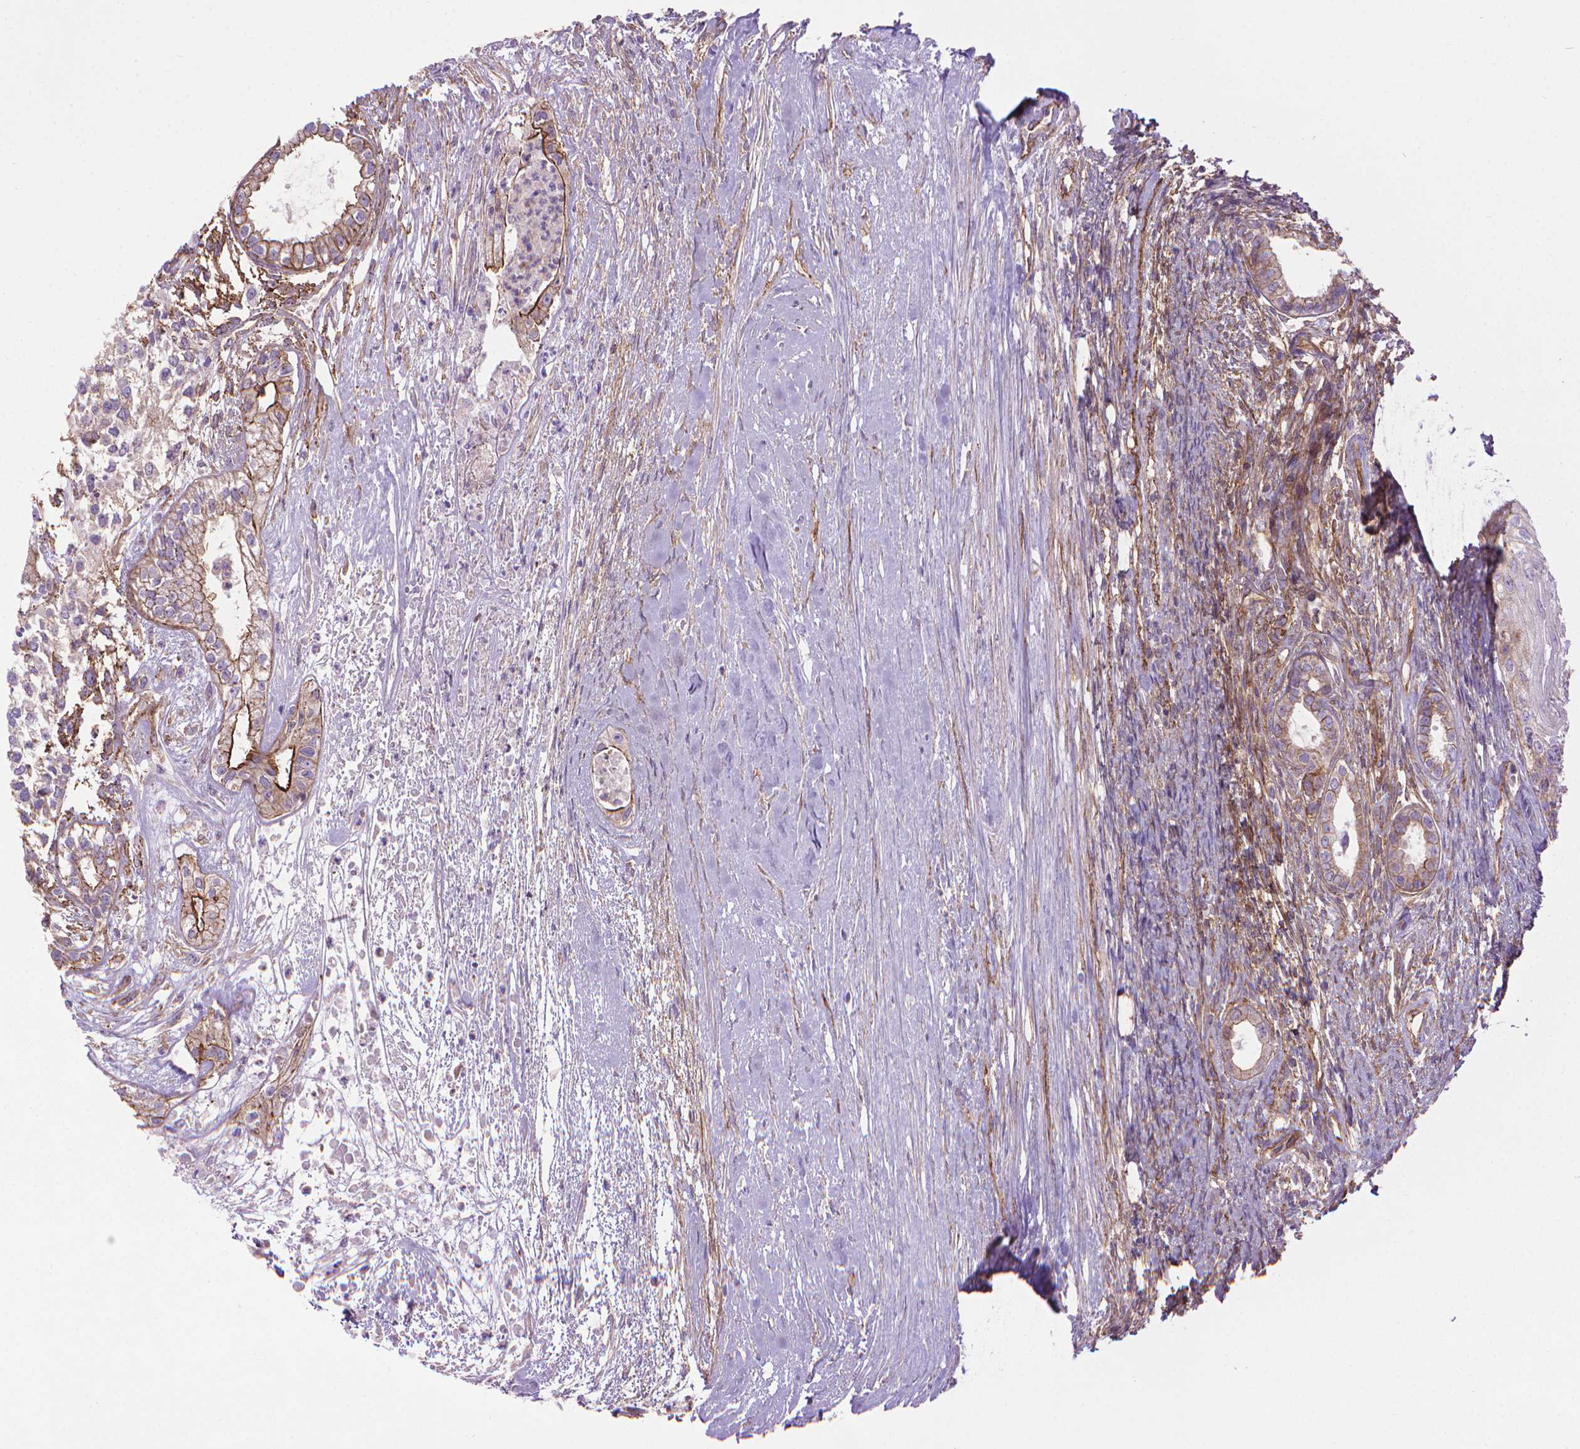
{"staining": {"intensity": "strong", "quantity": "25%-75%", "location": "cytoplasmic/membranous"}, "tissue": "testis cancer", "cell_type": "Tumor cells", "image_type": "cancer", "snomed": [{"axis": "morphology", "description": "Carcinoma, Embryonal, NOS"}, {"axis": "topography", "description": "Testis"}], "caption": "Testis cancer stained with a protein marker reveals strong staining in tumor cells.", "gene": "TENT5A", "patient": {"sex": "male", "age": 37}}